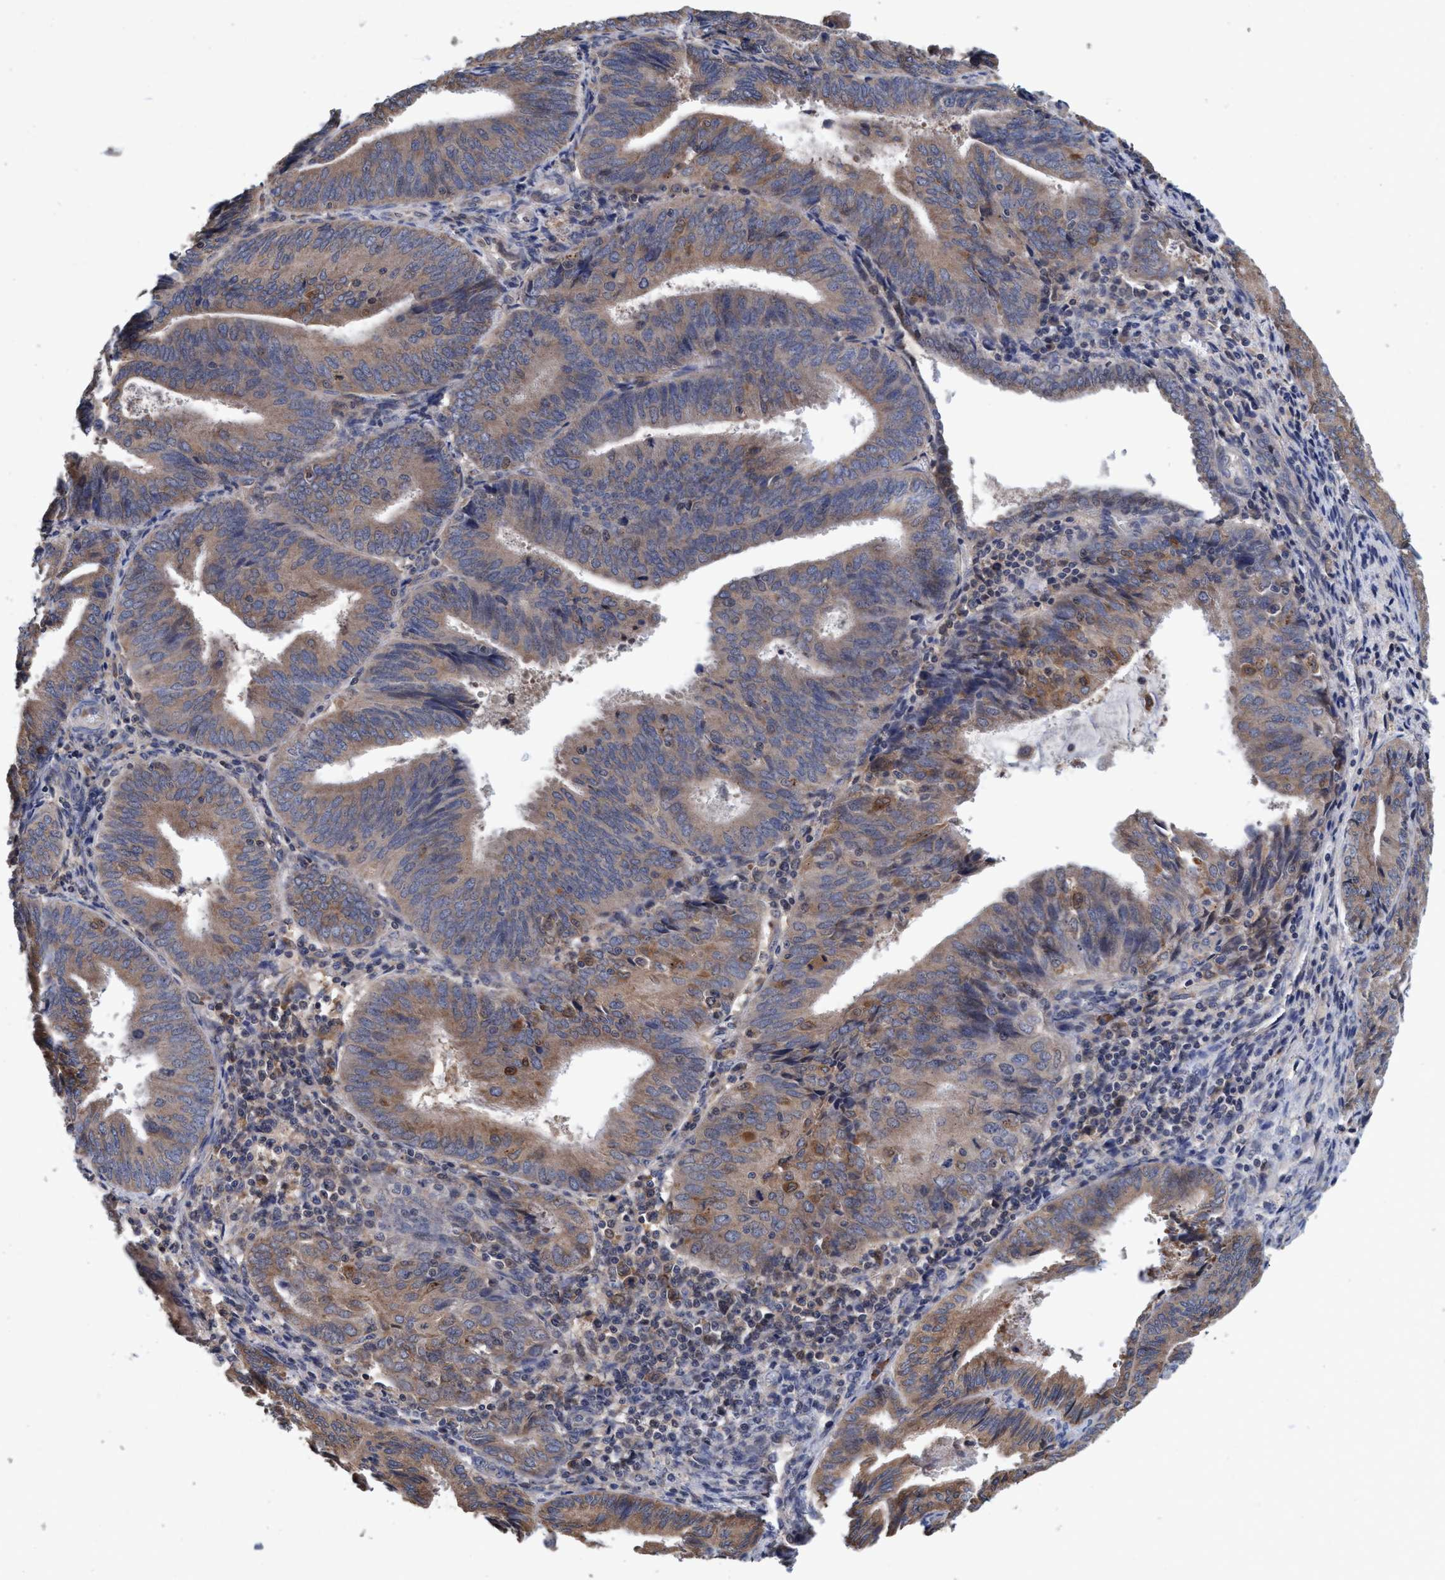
{"staining": {"intensity": "weak", "quantity": ">75%", "location": "cytoplasmic/membranous"}, "tissue": "endometrial cancer", "cell_type": "Tumor cells", "image_type": "cancer", "snomed": [{"axis": "morphology", "description": "Adenocarcinoma, NOS"}, {"axis": "topography", "description": "Endometrium"}], "caption": "DAB (3,3'-diaminobenzidine) immunohistochemical staining of human endometrial cancer displays weak cytoplasmic/membranous protein staining in about >75% of tumor cells.", "gene": "CALCOCO2", "patient": {"sex": "female", "age": 81}}